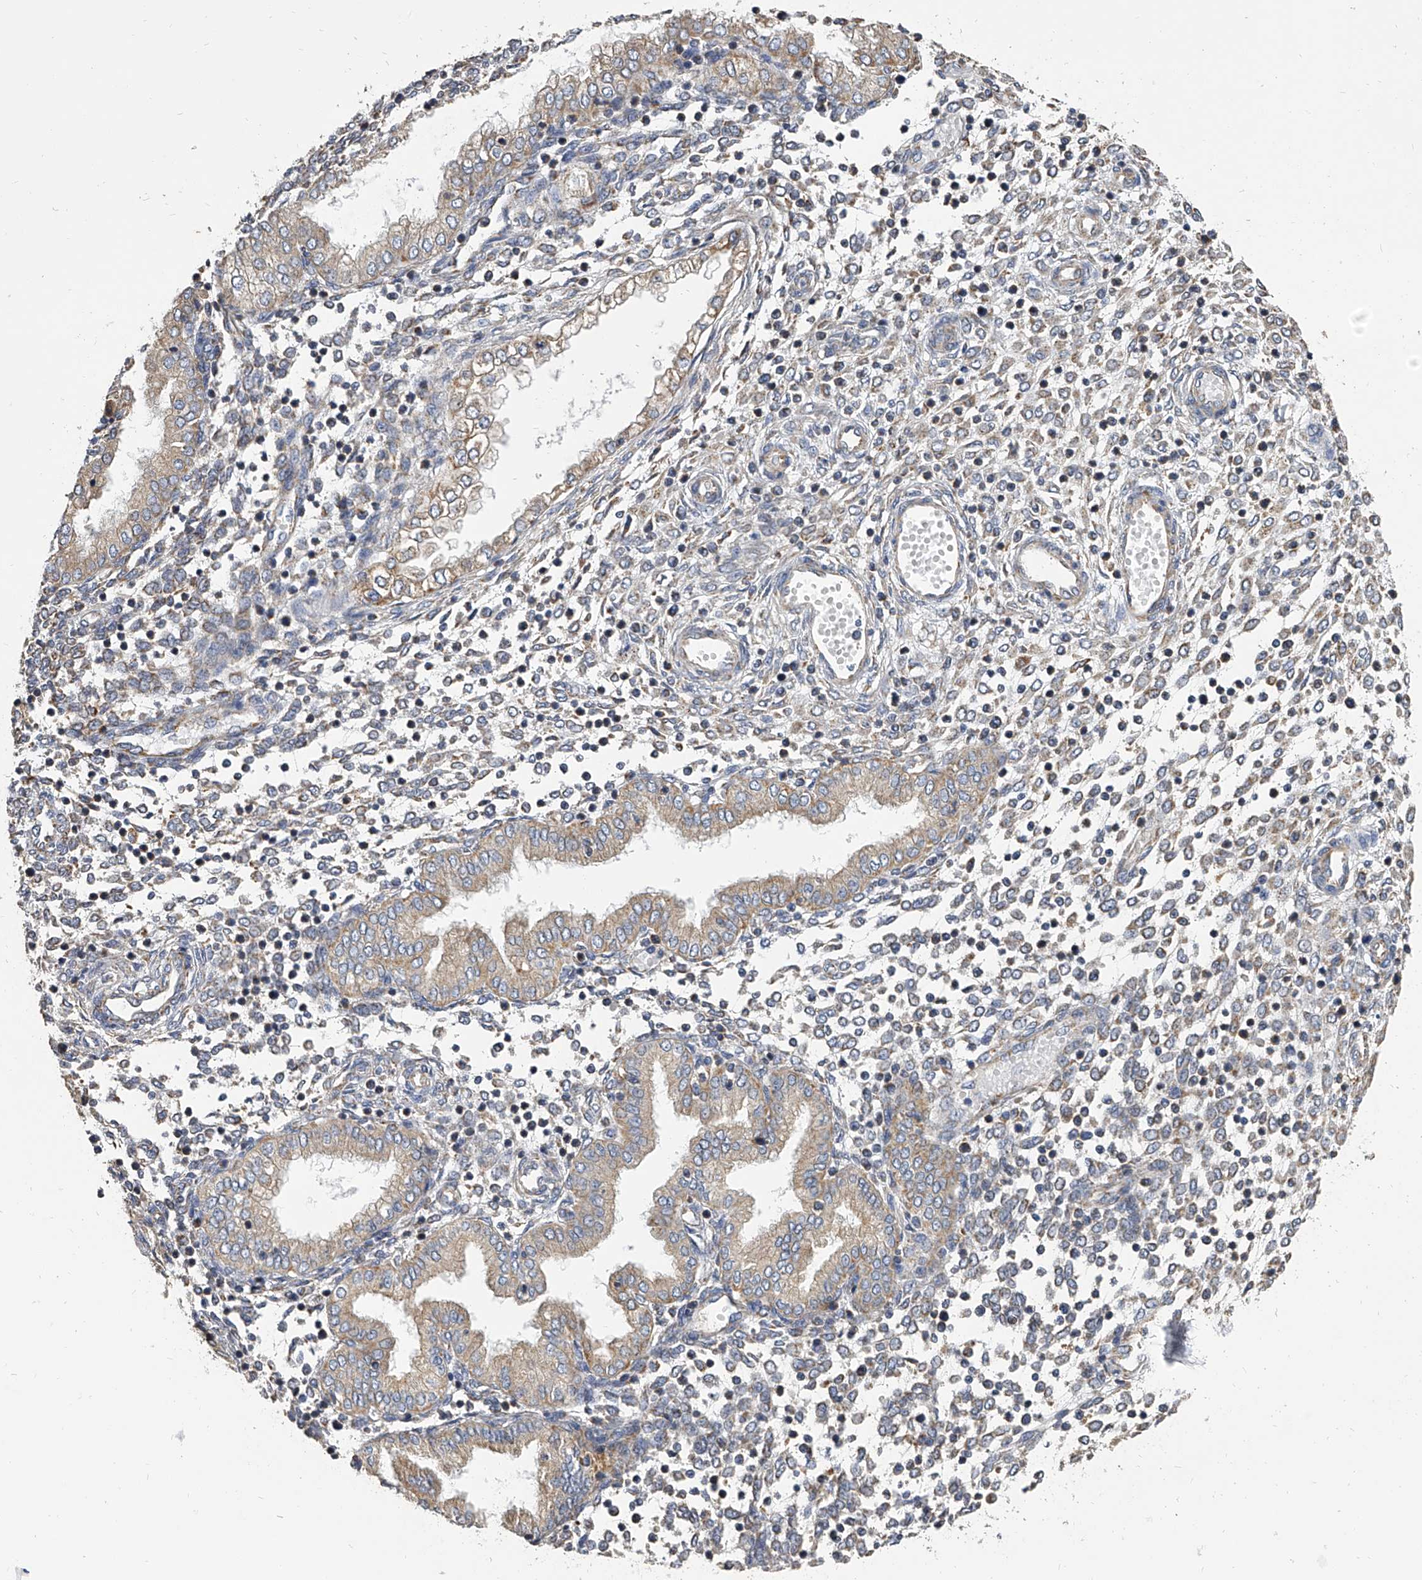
{"staining": {"intensity": "negative", "quantity": "none", "location": "none"}, "tissue": "endometrium", "cell_type": "Cells in endometrial stroma", "image_type": "normal", "snomed": [{"axis": "morphology", "description": "Normal tissue, NOS"}, {"axis": "topography", "description": "Endometrium"}], "caption": "Protein analysis of unremarkable endometrium shows no significant expression in cells in endometrial stroma. (IHC, brightfield microscopy, high magnification).", "gene": "MRPL28", "patient": {"sex": "female", "age": 53}}